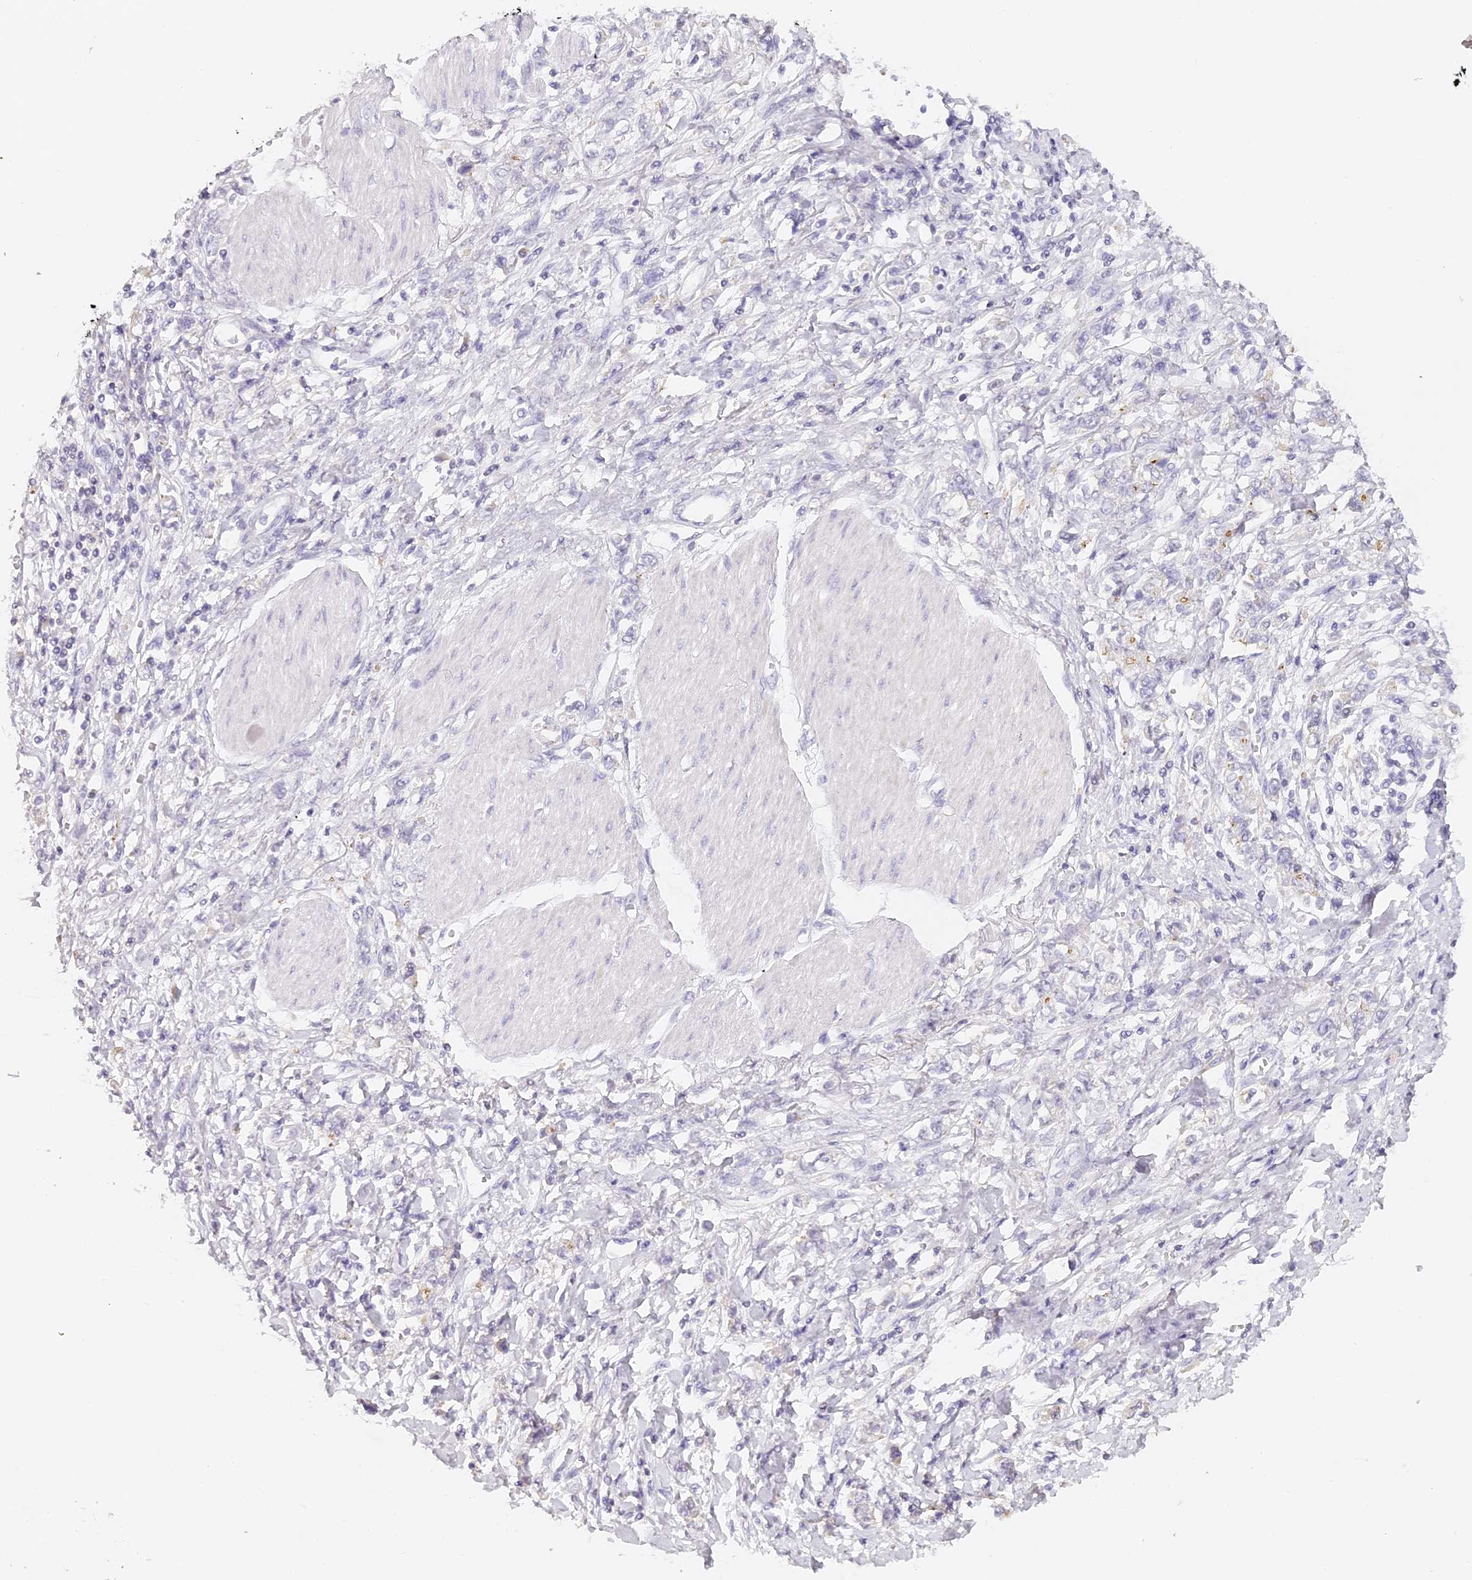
{"staining": {"intensity": "negative", "quantity": "none", "location": "none"}, "tissue": "stomach cancer", "cell_type": "Tumor cells", "image_type": "cancer", "snomed": [{"axis": "morphology", "description": "Adenocarcinoma, NOS"}, {"axis": "topography", "description": "Stomach"}], "caption": "DAB (3,3'-diaminobenzidine) immunohistochemical staining of human adenocarcinoma (stomach) displays no significant expression in tumor cells.", "gene": "ELL3", "patient": {"sex": "female", "age": 76}}